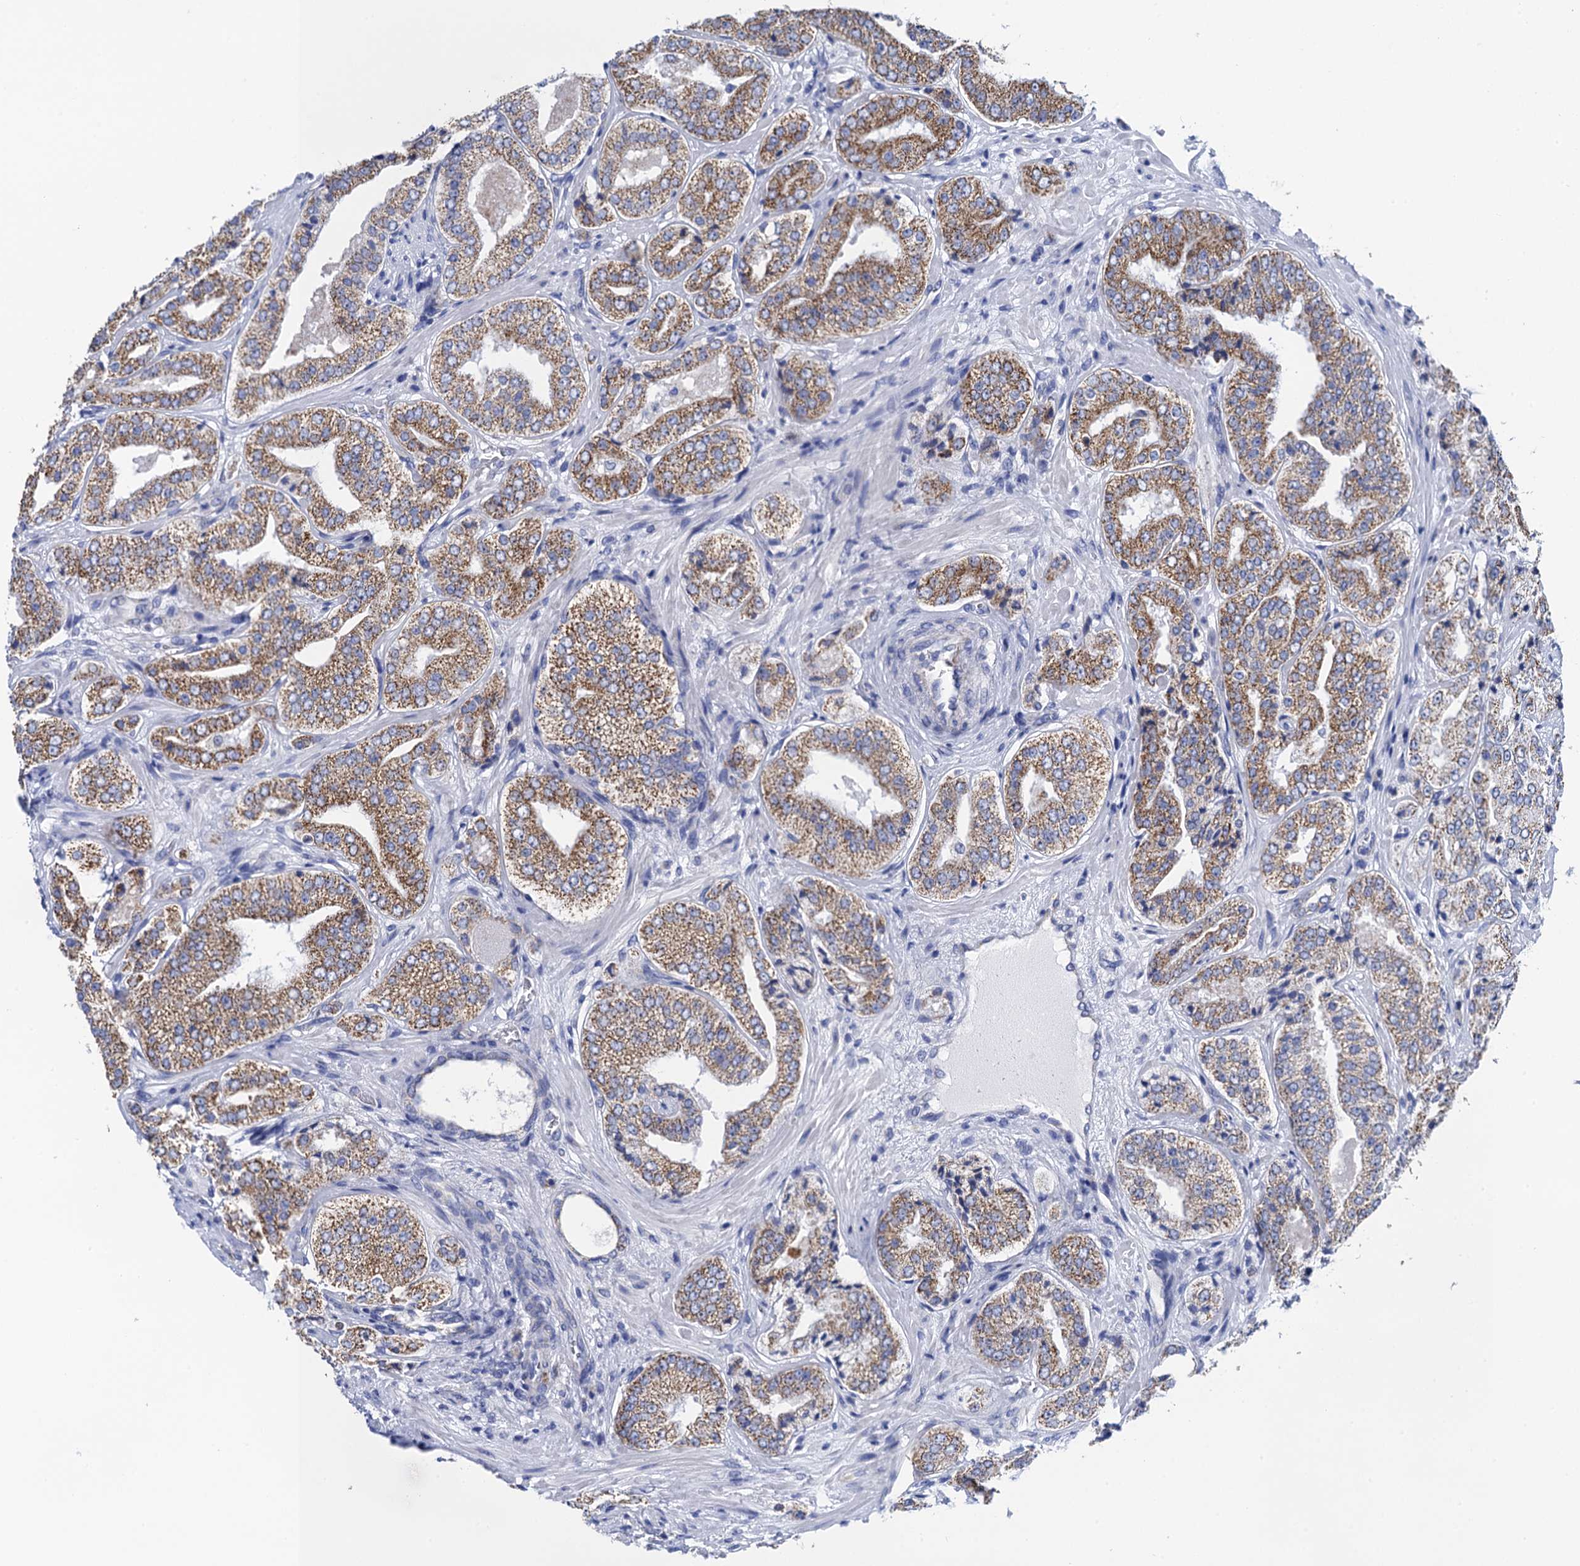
{"staining": {"intensity": "moderate", "quantity": ">75%", "location": "cytoplasmic/membranous"}, "tissue": "prostate cancer", "cell_type": "Tumor cells", "image_type": "cancer", "snomed": [{"axis": "morphology", "description": "Adenocarcinoma, High grade"}, {"axis": "topography", "description": "Prostate"}], "caption": "Protein staining shows moderate cytoplasmic/membranous staining in approximately >75% of tumor cells in prostate high-grade adenocarcinoma.", "gene": "ACADSB", "patient": {"sex": "male", "age": 71}}